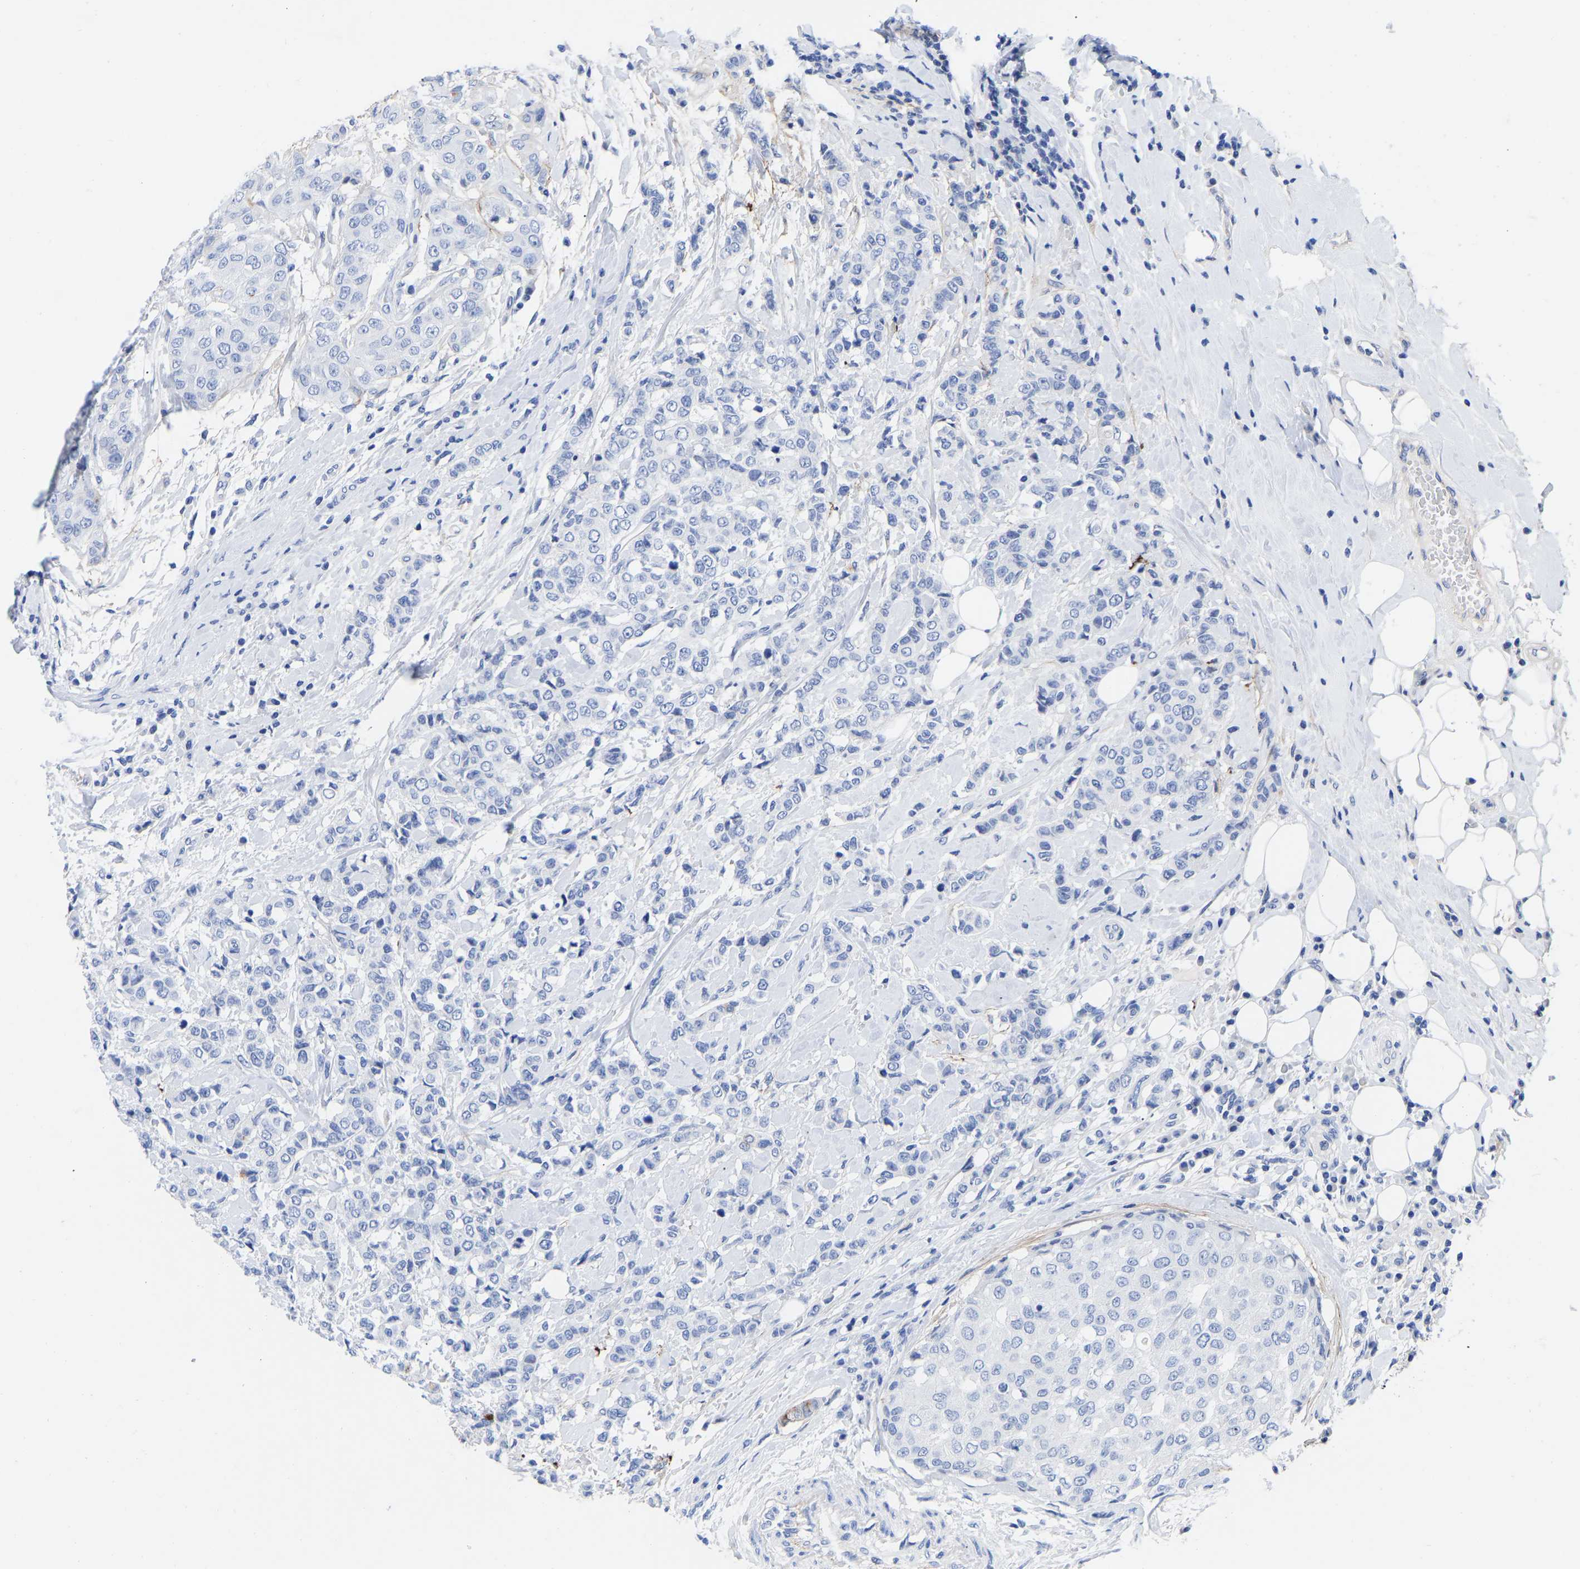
{"staining": {"intensity": "negative", "quantity": "none", "location": "none"}, "tissue": "breast cancer", "cell_type": "Tumor cells", "image_type": "cancer", "snomed": [{"axis": "morphology", "description": "Duct carcinoma"}, {"axis": "topography", "description": "Breast"}], "caption": "IHC of breast cancer reveals no staining in tumor cells.", "gene": "GPA33", "patient": {"sex": "female", "age": 27}}